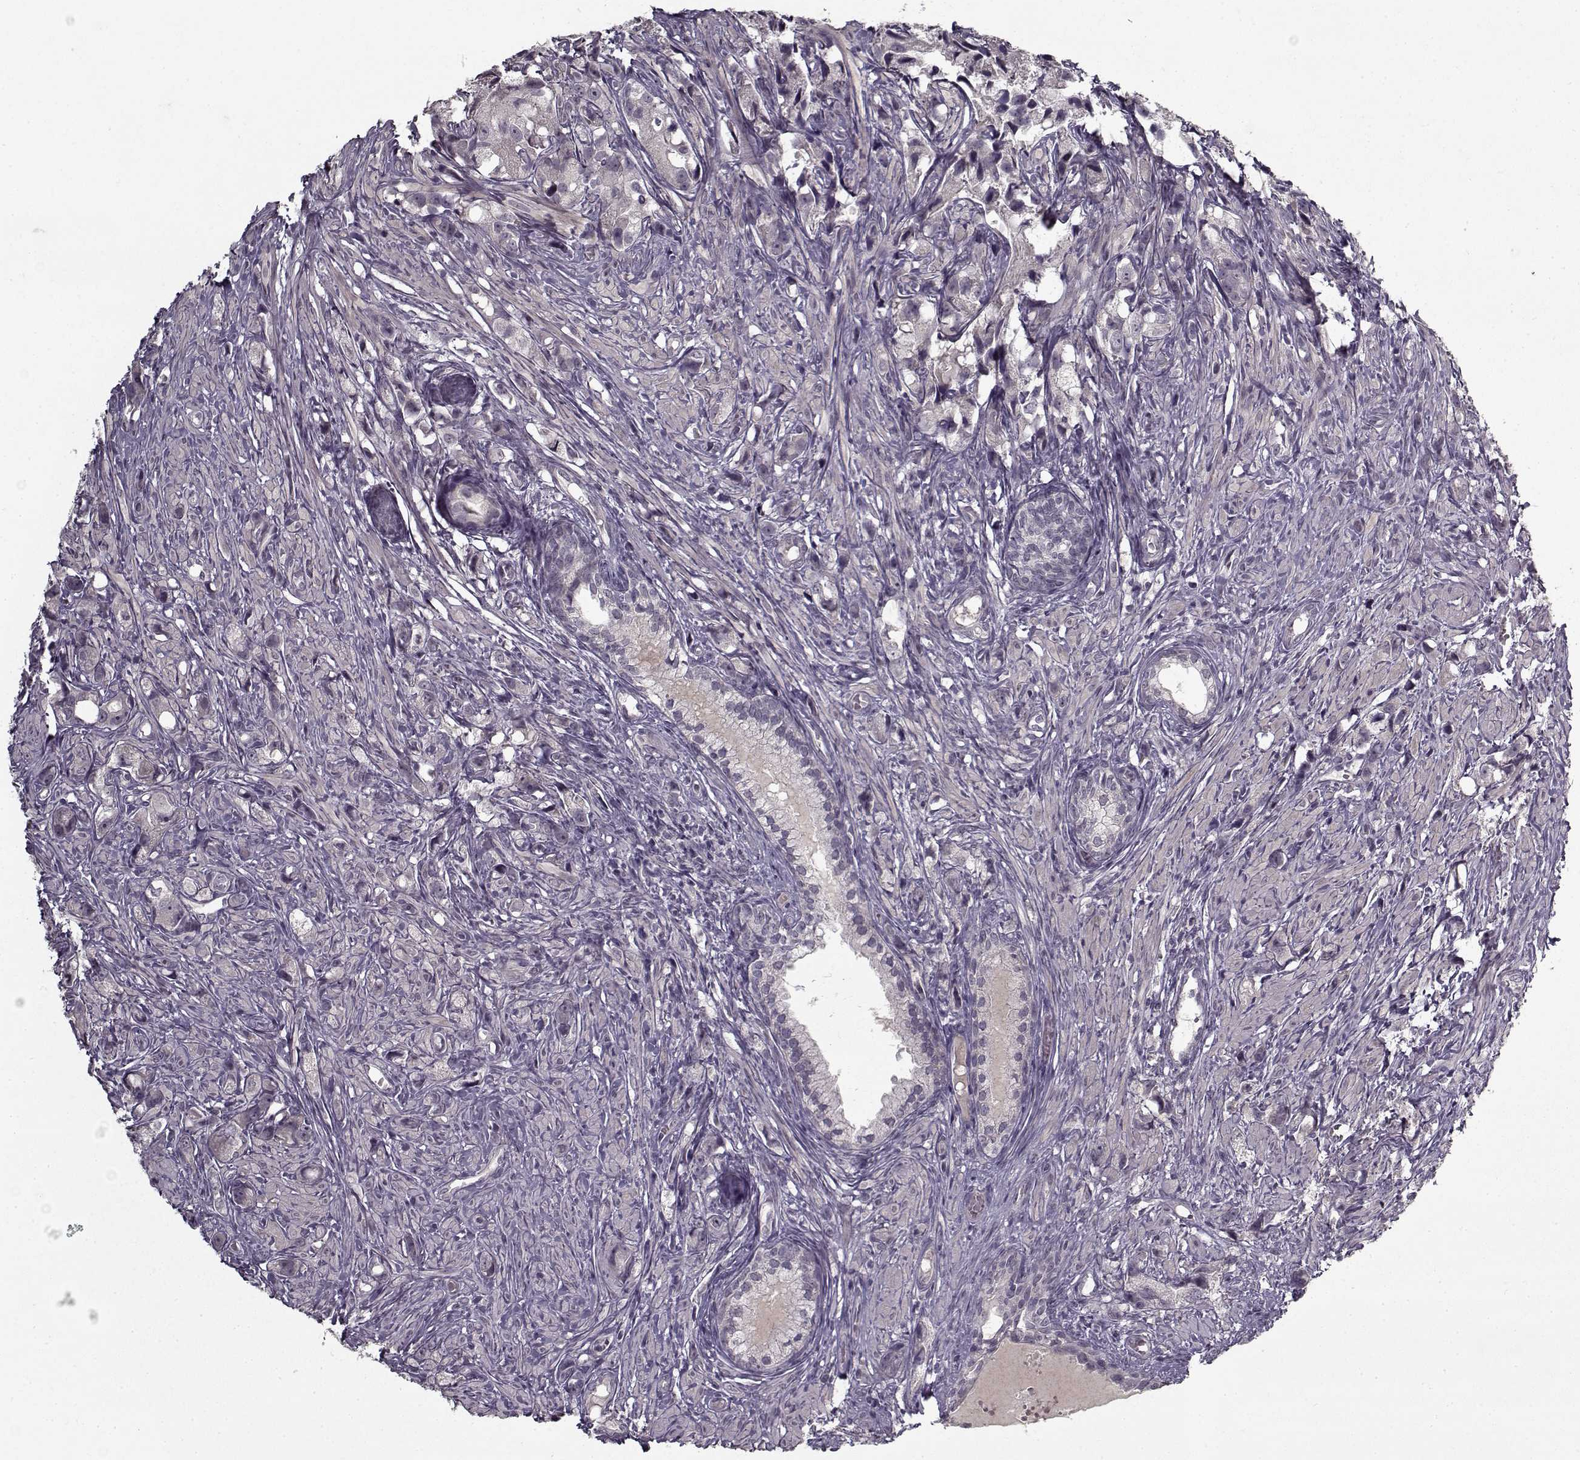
{"staining": {"intensity": "negative", "quantity": "none", "location": "none"}, "tissue": "prostate cancer", "cell_type": "Tumor cells", "image_type": "cancer", "snomed": [{"axis": "morphology", "description": "Adenocarcinoma, High grade"}, {"axis": "topography", "description": "Prostate"}], "caption": "Tumor cells are negative for brown protein staining in prostate cancer. (Immunohistochemistry (ihc), brightfield microscopy, high magnification).", "gene": "LAMA2", "patient": {"sex": "male", "age": 75}}